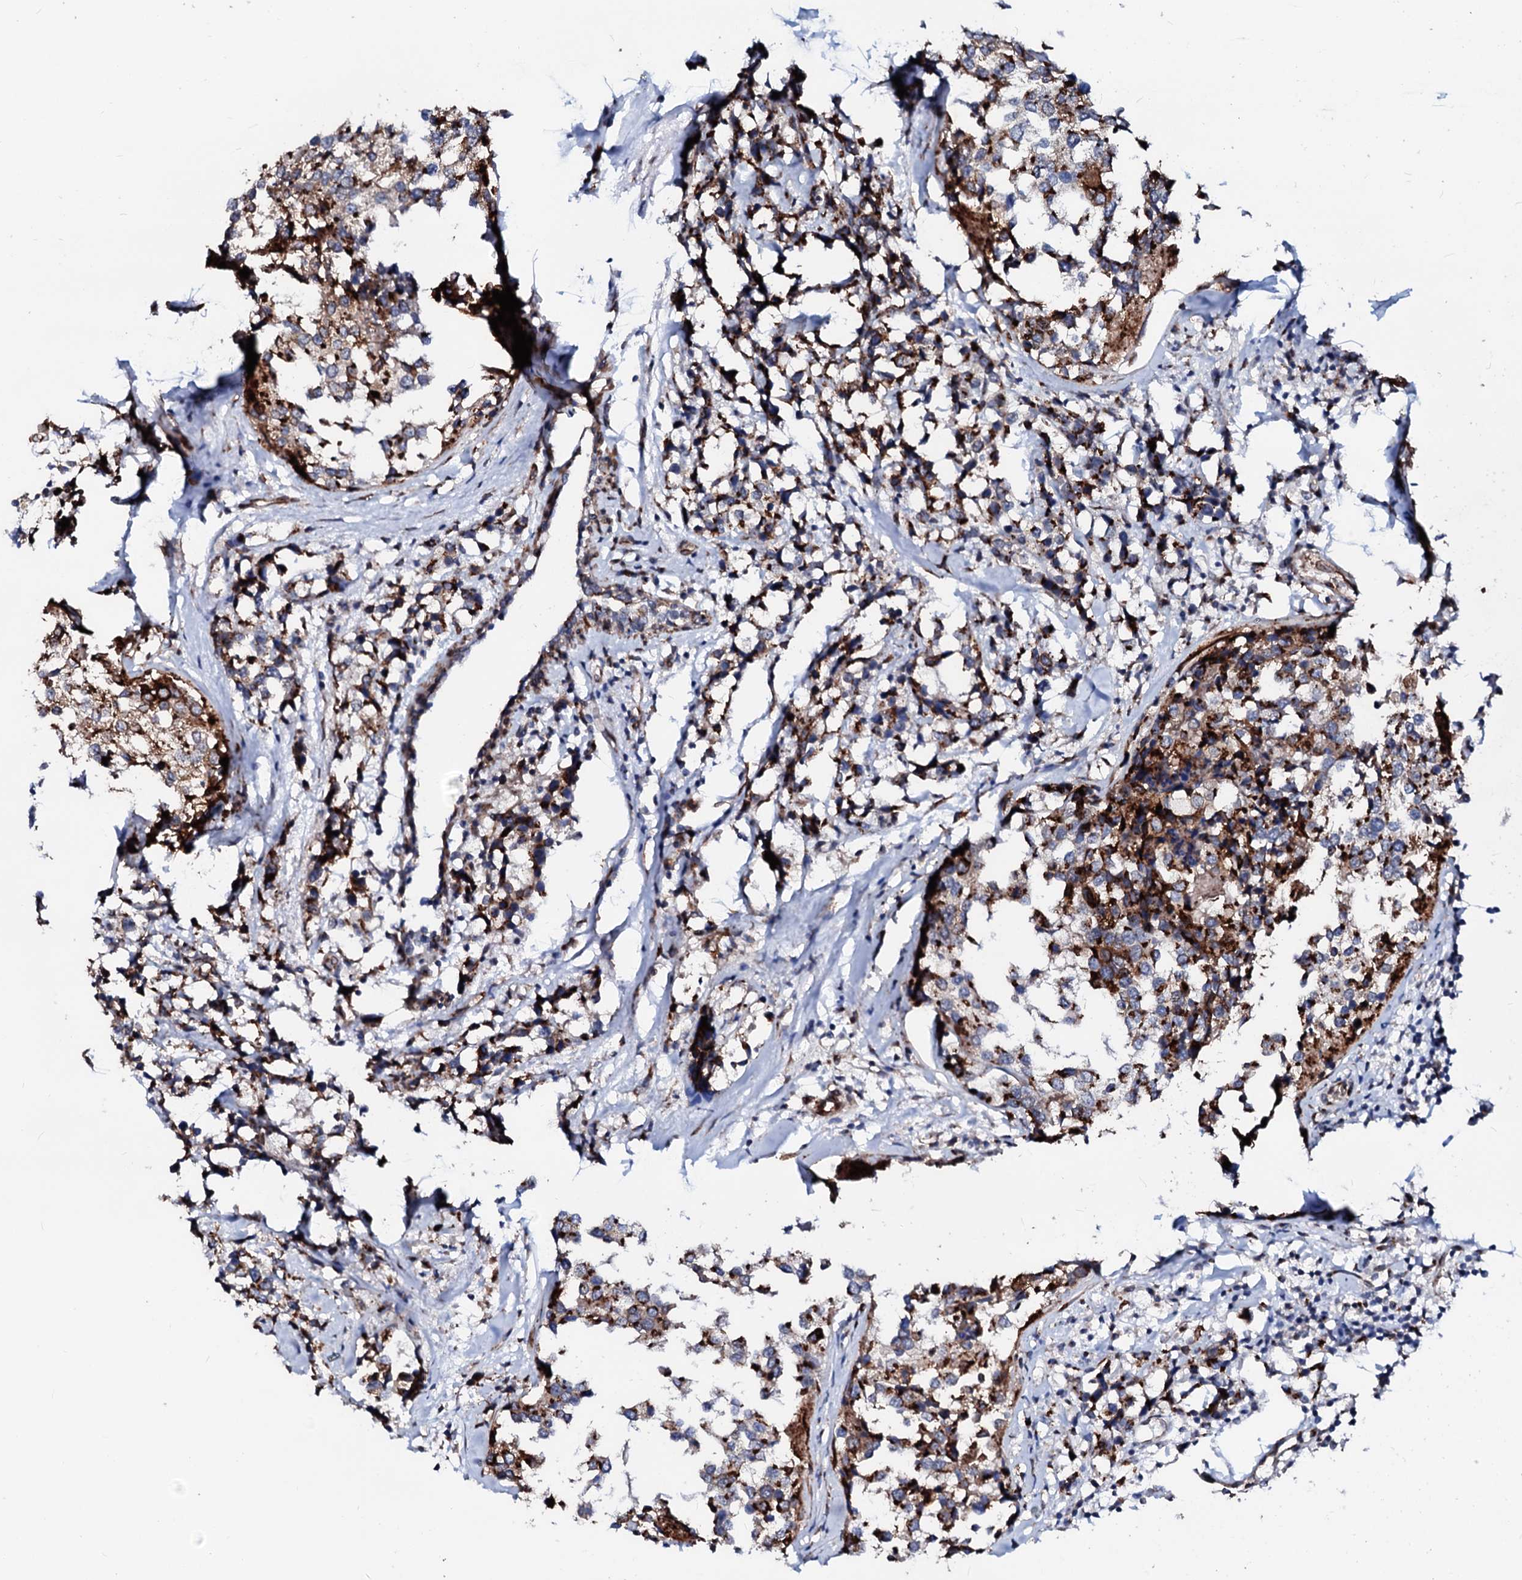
{"staining": {"intensity": "moderate", "quantity": "25%-75%", "location": "cytoplasmic/membranous"}, "tissue": "breast cancer", "cell_type": "Tumor cells", "image_type": "cancer", "snomed": [{"axis": "morphology", "description": "Lobular carcinoma"}, {"axis": "topography", "description": "Breast"}], "caption": "DAB immunohistochemical staining of human breast cancer exhibits moderate cytoplasmic/membranous protein staining in approximately 25%-75% of tumor cells. (IHC, brightfield microscopy, high magnification).", "gene": "TMCO3", "patient": {"sex": "female", "age": 59}}